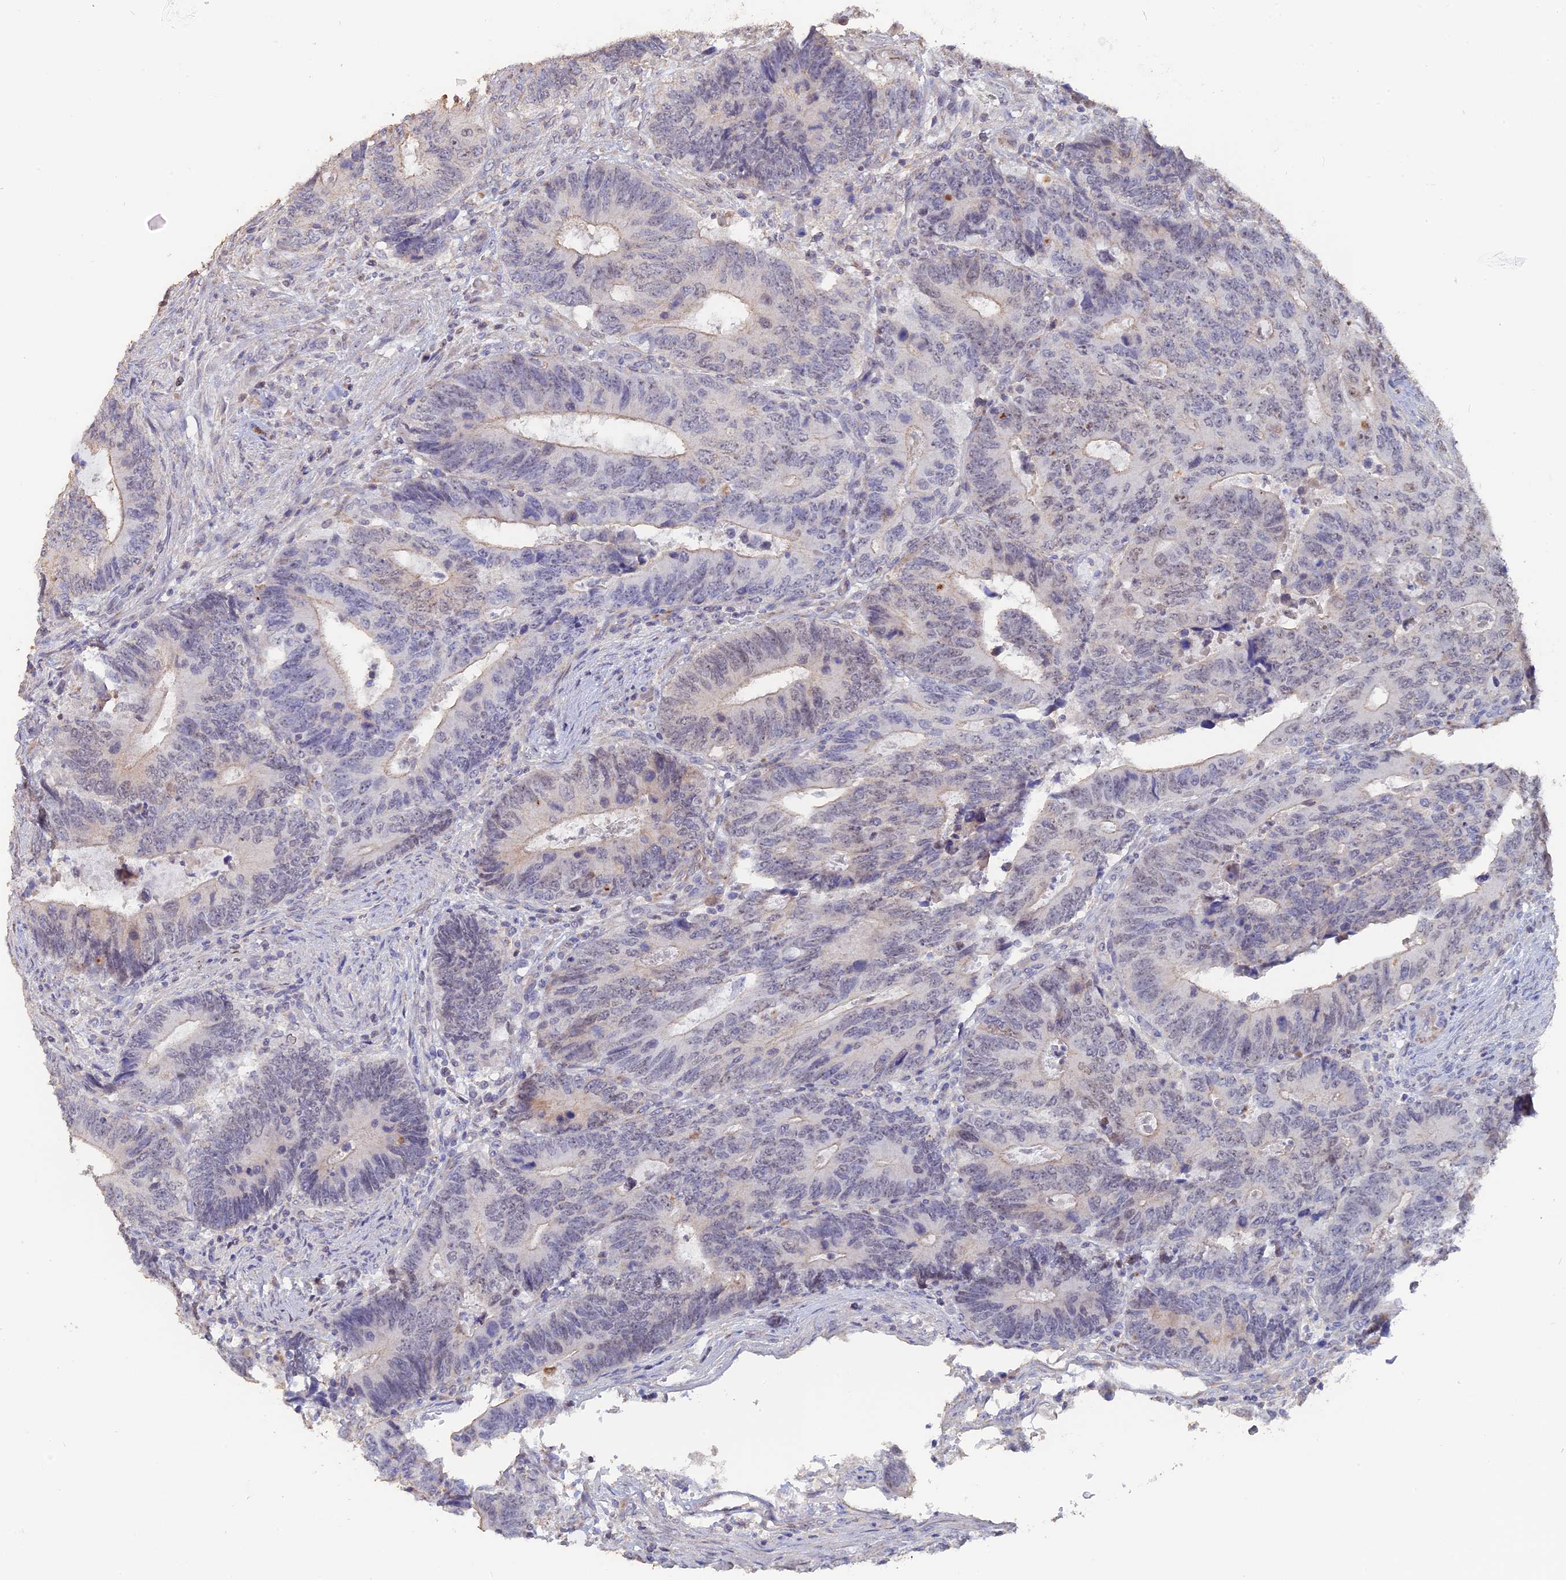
{"staining": {"intensity": "weak", "quantity": "<25%", "location": "nuclear"}, "tissue": "colorectal cancer", "cell_type": "Tumor cells", "image_type": "cancer", "snomed": [{"axis": "morphology", "description": "Adenocarcinoma, NOS"}, {"axis": "topography", "description": "Colon"}], "caption": "This is a micrograph of immunohistochemistry (IHC) staining of adenocarcinoma (colorectal), which shows no positivity in tumor cells.", "gene": "SEMG2", "patient": {"sex": "male", "age": 87}}